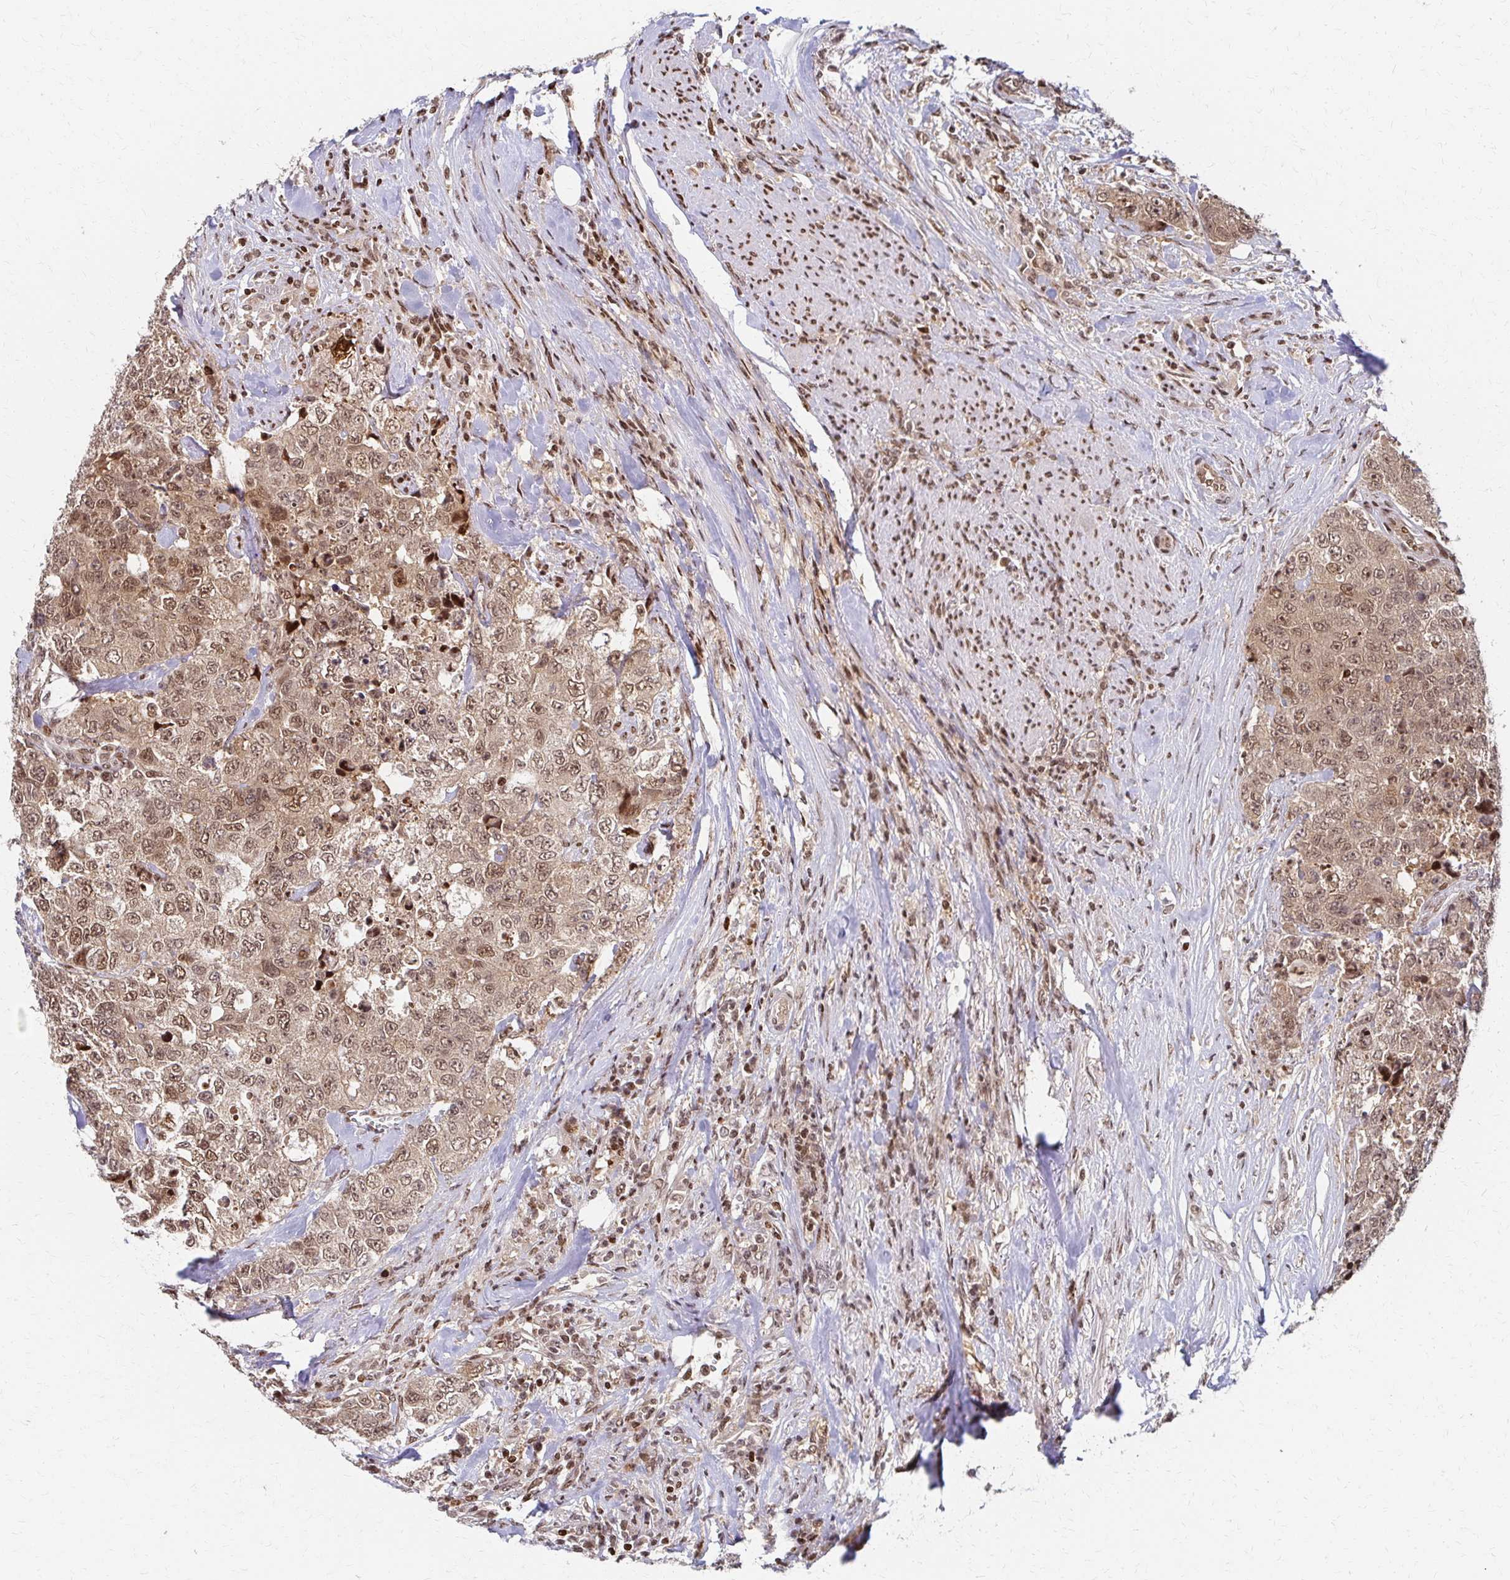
{"staining": {"intensity": "moderate", "quantity": ">75%", "location": "cytoplasmic/membranous,nuclear"}, "tissue": "urothelial cancer", "cell_type": "Tumor cells", "image_type": "cancer", "snomed": [{"axis": "morphology", "description": "Urothelial carcinoma, High grade"}, {"axis": "topography", "description": "Urinary bladder"}], "caption": "Brown immunohistochemical staining in urothelial cancer exhibits moderate cytoplasmic/membranous and nuclear expression in approximately >75% of tumor cells.", "gene": "PSMD7", "patient": {"sex": "female", "age": 78}}